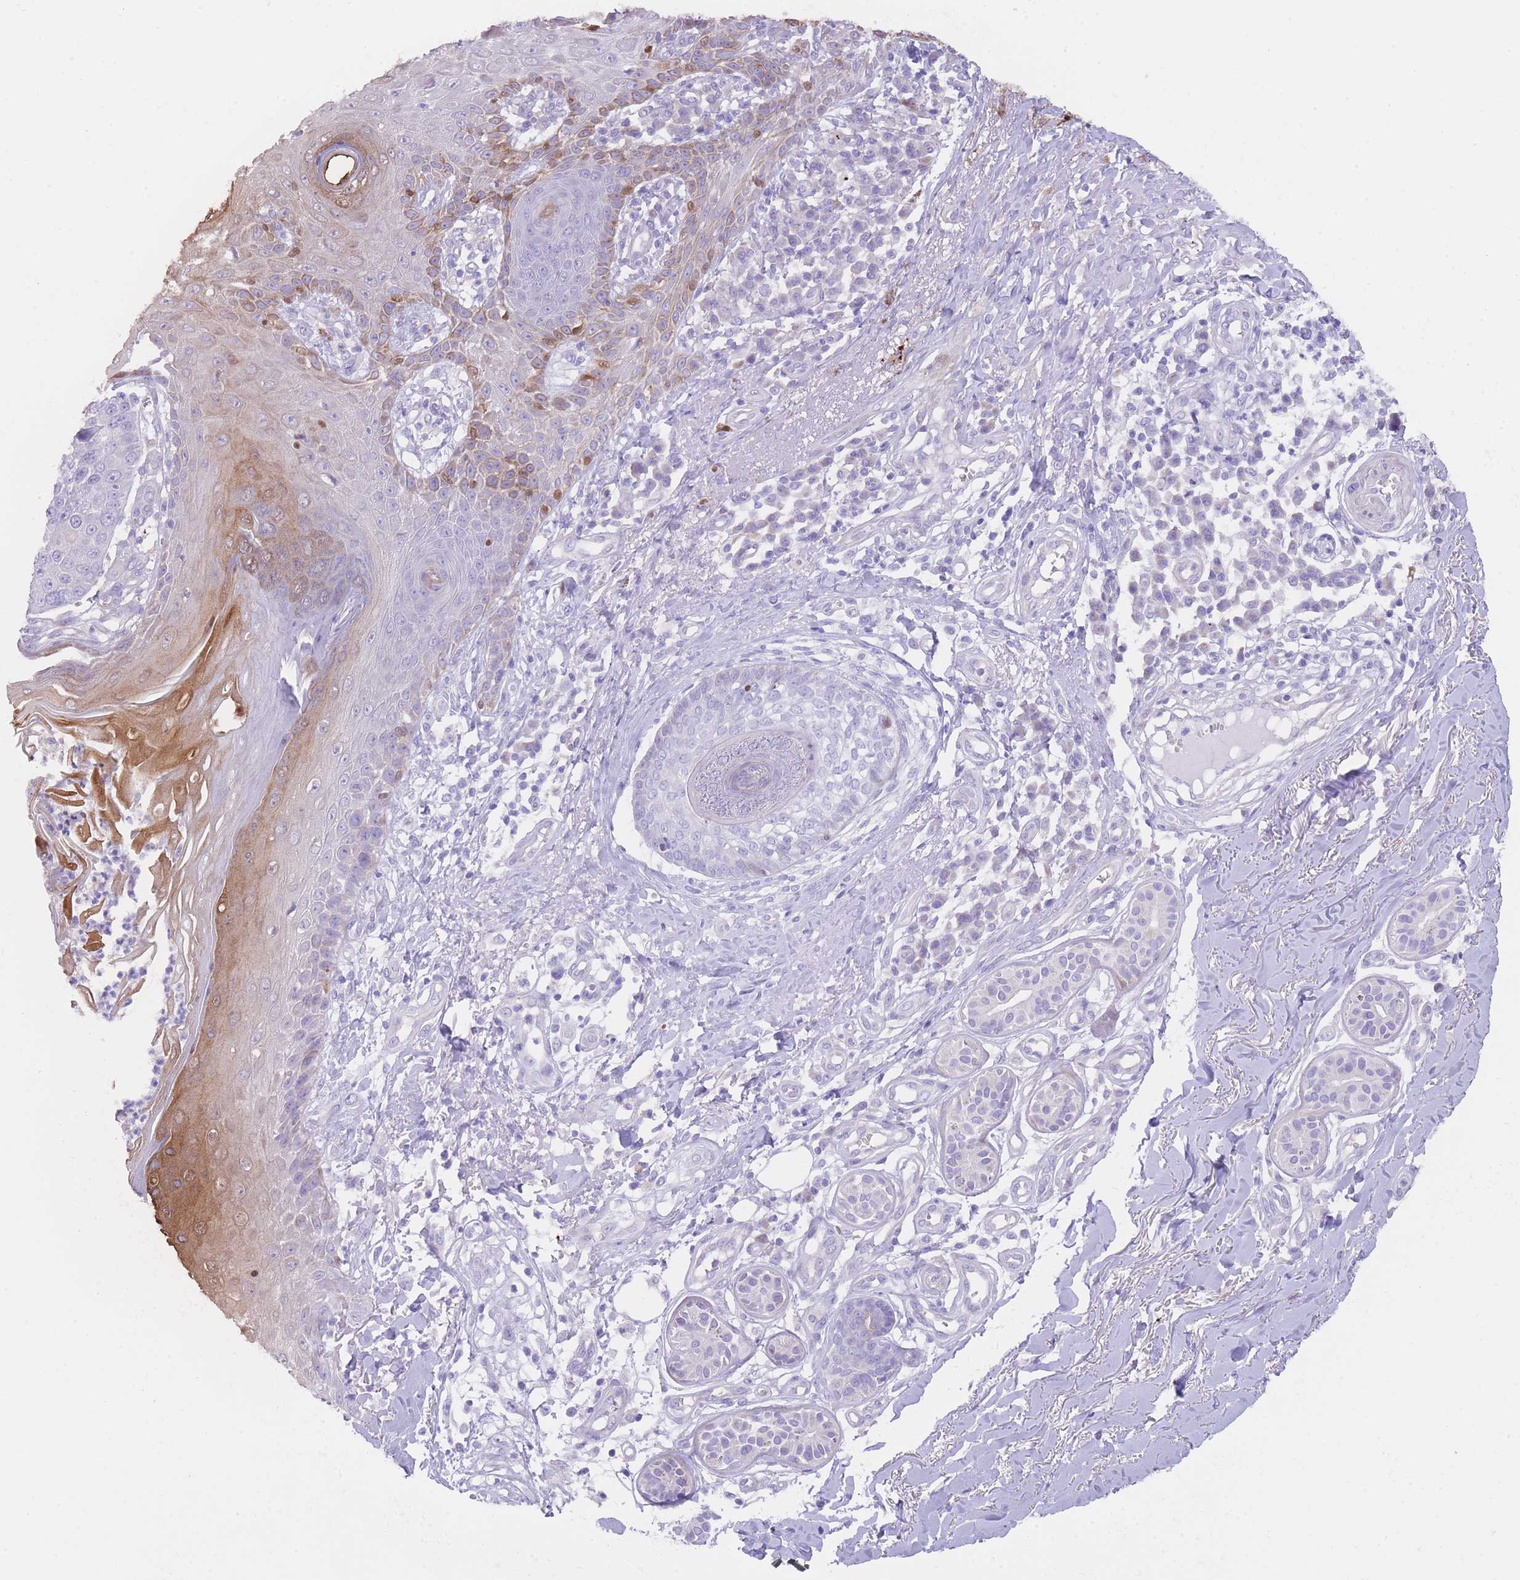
{"staining": {"intensity": "negative", "quantity": "none", "location": "none"}, "tissue": "skin cancer", "cell_type": "Tumor cells", "image_type": "cancer", "snomed": [{"axis": "morphology", "description": "Squamous cell carcinoma, NOS"}, {"axis": "topography", "description": "Skin"}], "caption": "An image of human squamous cell carcinoma (skin) is negative for staining in tumor cells.", "gene": "QTRT1", "patient": {"sex": "male", "age": 71}}